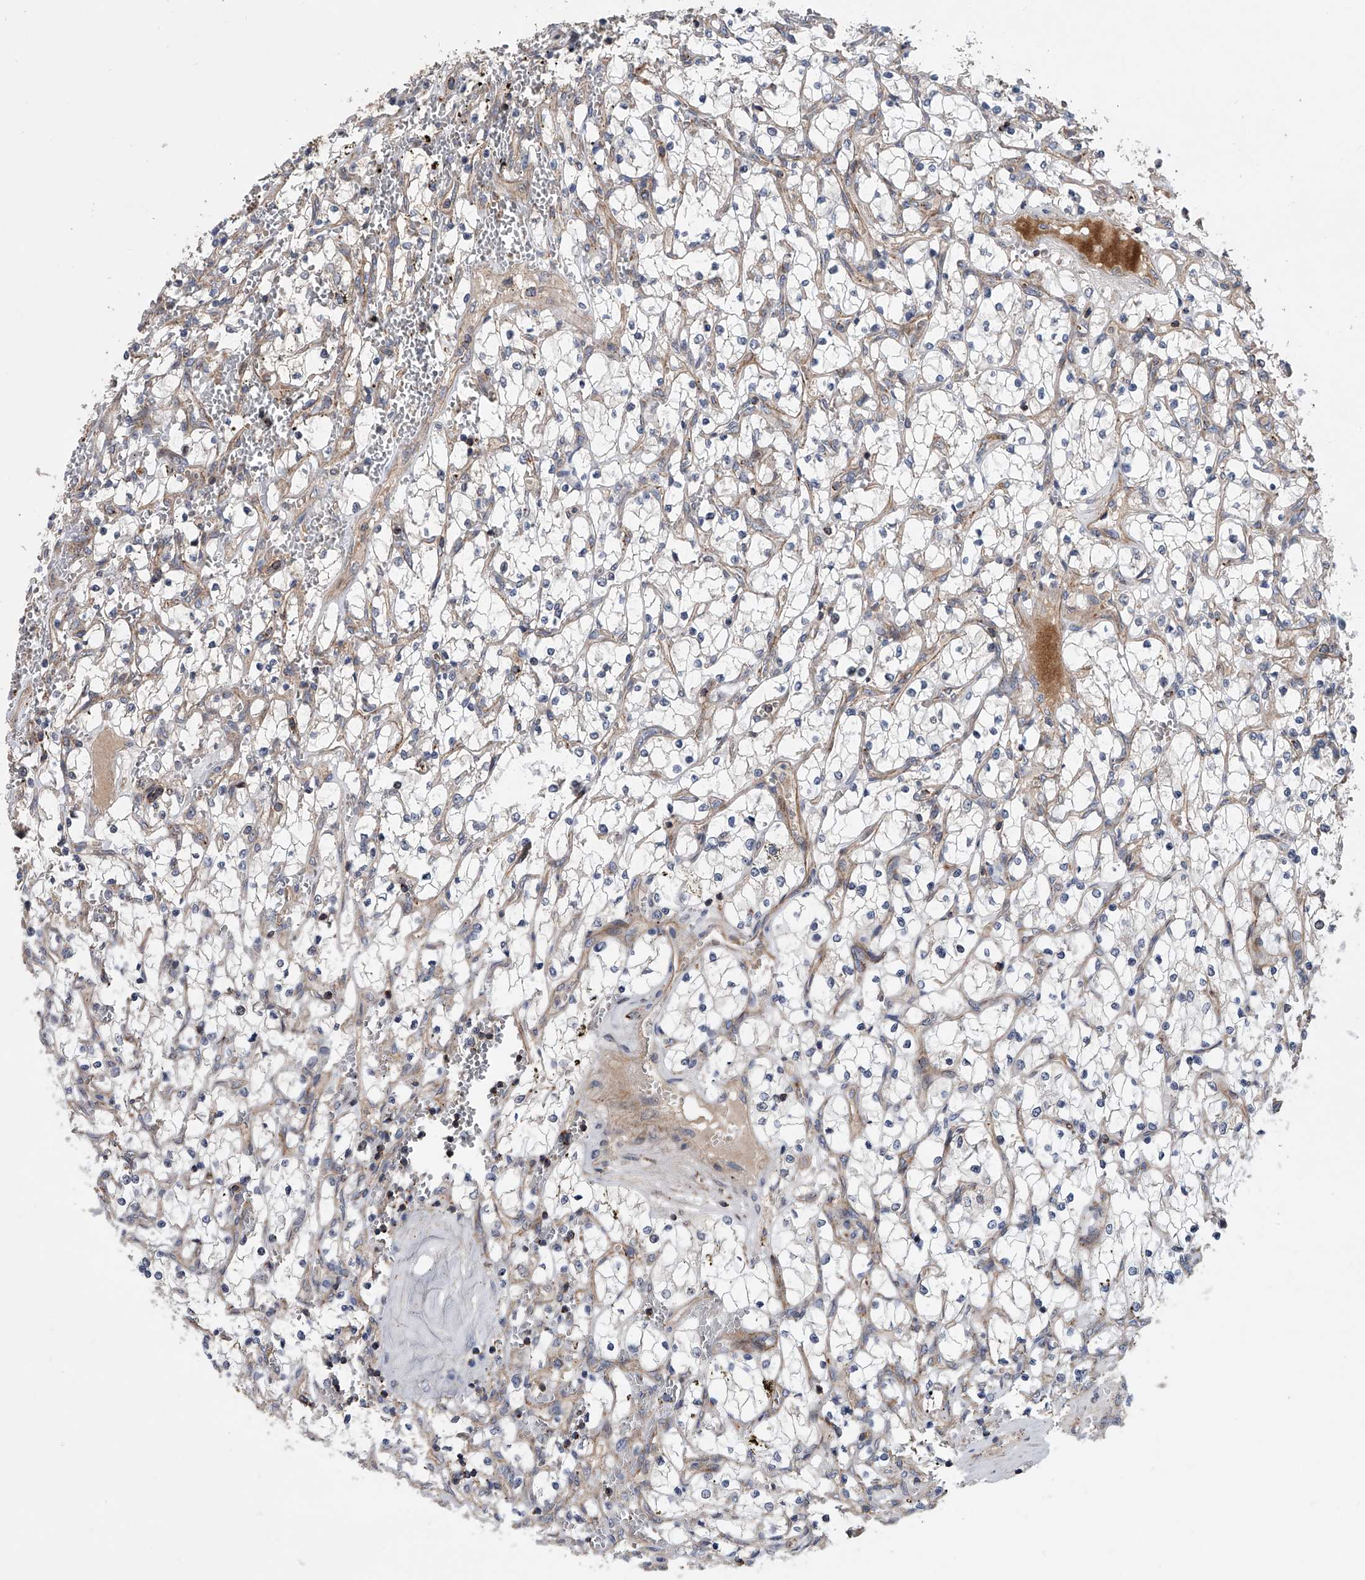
{"staining": {"intensity": "negative", "quantity": "none", "location": "none"}, "tissue": "renal cancer", "cell_type": "Tumor cells", "image_type": "cancer", "snomed": [{"axis": "morphology", "description": "Adenocarcinoma, NOS"}, {"axis": "topography", "description": "Kidney"}], "caption": "Immunohistochemistry micrograph of neoplastic tissue: human renal adenocarcinoma stained with DAB reveals no significant protein positivity in tumor cells.", "gene": "USP47", "patient": {"sex": "female", "age": 69}}